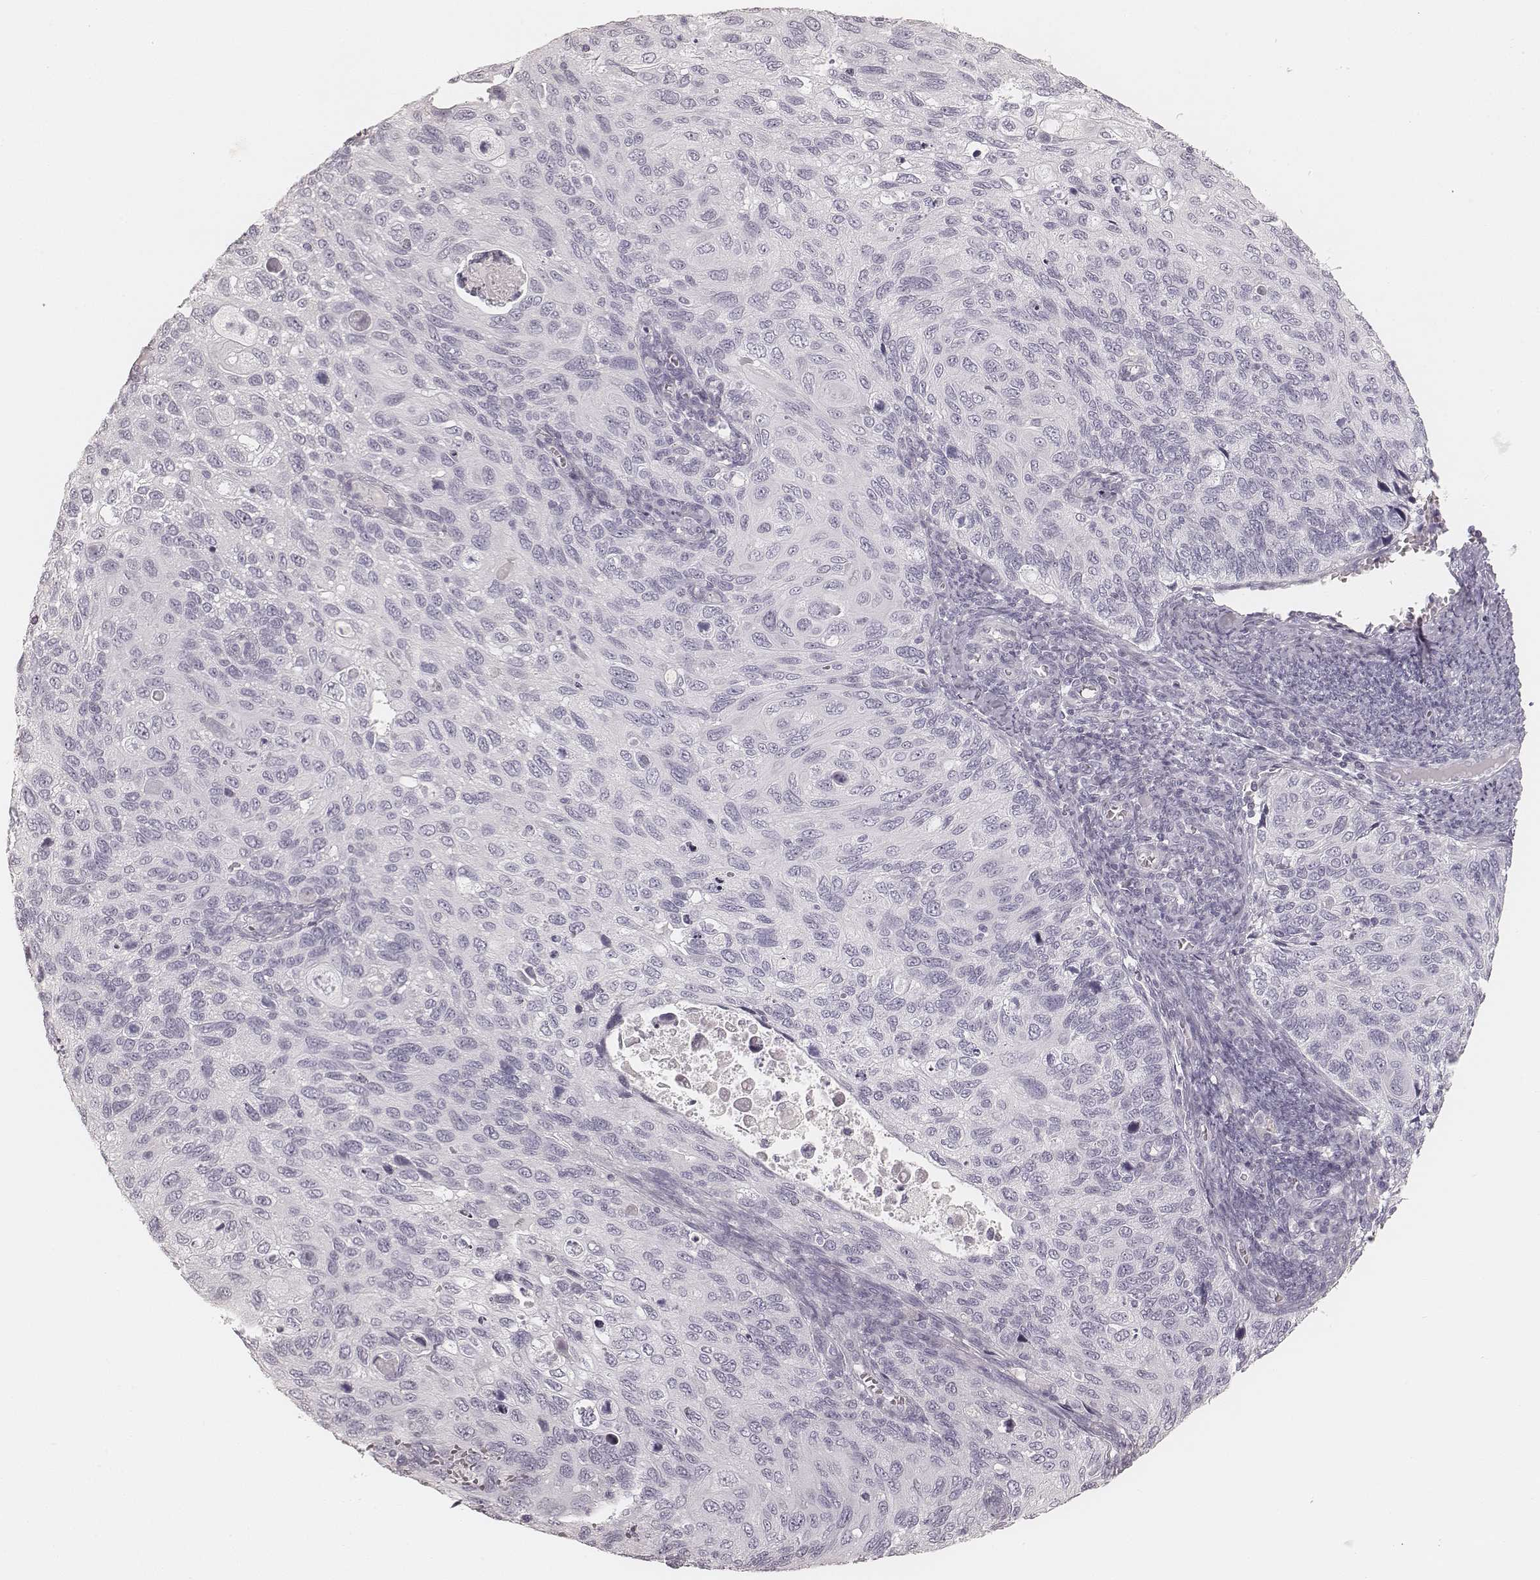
{"staining": {"intensity": "negative", "quantity": "none", "location": "none"}, "tissue": "cervical cancer", "cell_type": "Tumor cells", "image_type": "cancer", "snomed": [{"axis": "morphology", "description": "Squamous cell carcinoma, NOS"}, {"axis": "topography", "description": "Cervix"}], "caption": "Immunohistochemistry (IHC) of squamous cell carcinoma (cervical) exhibits no expression in tumor cells.", "gene": "KRT72", "patient": {"sex": "female", "age": 70}}